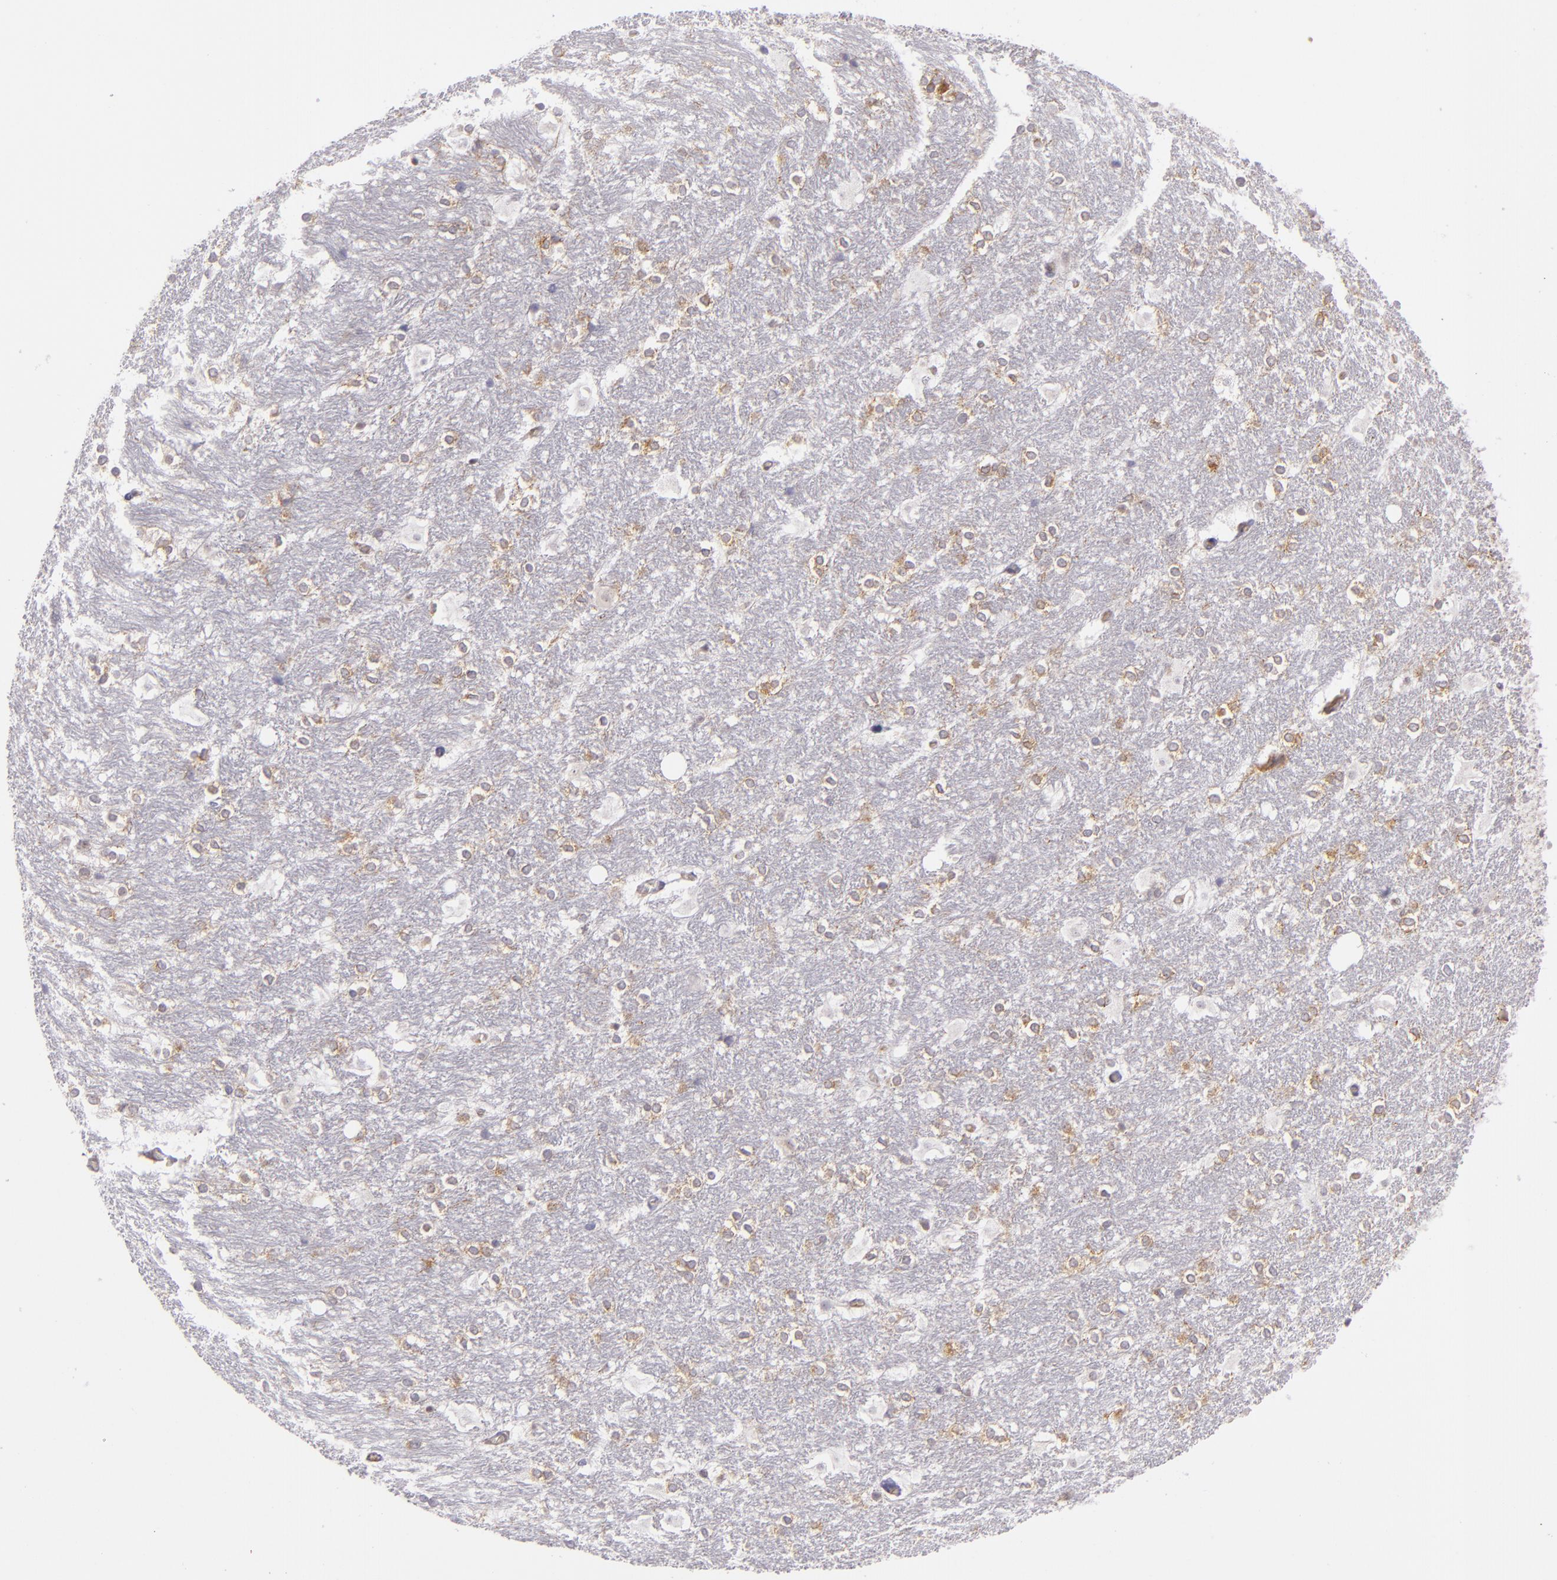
{"staining": {"intensity": "negative", "quantity": "none", "location": "none"}, "tissue": "hippocampus", "cell_type": "Glial cells", "image_type": "normal", "snomed": [{"axis": "morphology", "description": "Normal tissue, NOS"}, {"axis": "topography", "description": "Hippocampus"}], "caption": "Immunohistochemistry (IHC) micrograph of normal hippocampus: hippocampus stained with DAB (3,3'-diaminobenzidine) displays no significant protein staining in glial cells.", "gene": "UPF3B", "patient": {"sex": "female", "age": 19}}